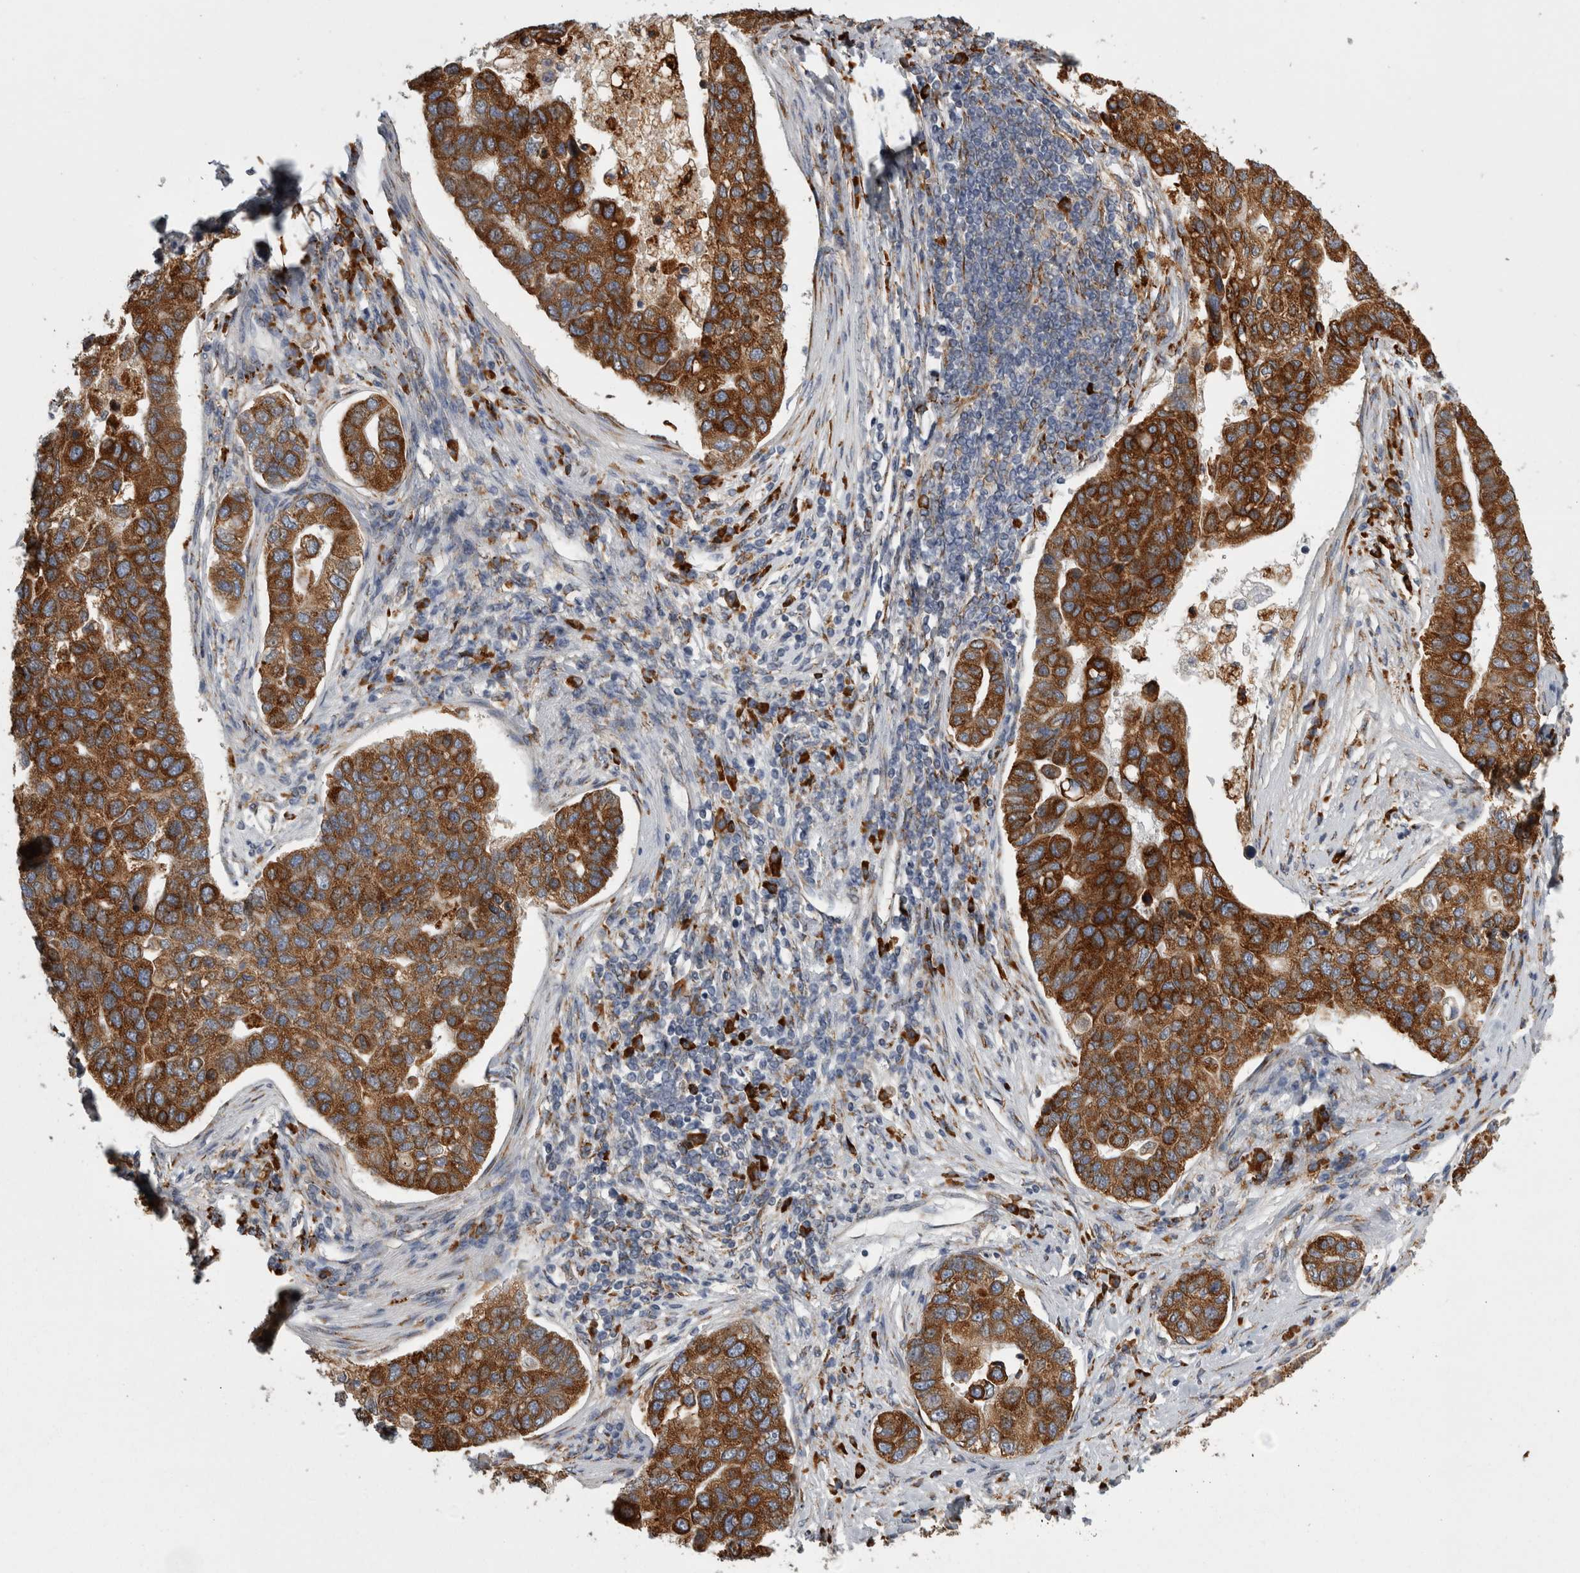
{"staining": {"intensity": "strong", "quantity": ">75%", "location": "cytoplasmic/membranous"}, "tissue": "pancreatic cancer", "cell_type": "Tumor cells", "image_type": "cancer", "snomed": [{"axis": "morphology", "description": "Adenocarcinoma, NOS"}, {"axis": "topography", "description": "Pancreas"}], "caption": "Human pancreatic adenocarcinoma stained for a protein (brown) reveals strong cytoplasmic/membranous positive positivity in approximately >75% of tumor cells.", "gene": "FHIP2B", "patient": {"sex": "female", "age": 61}}